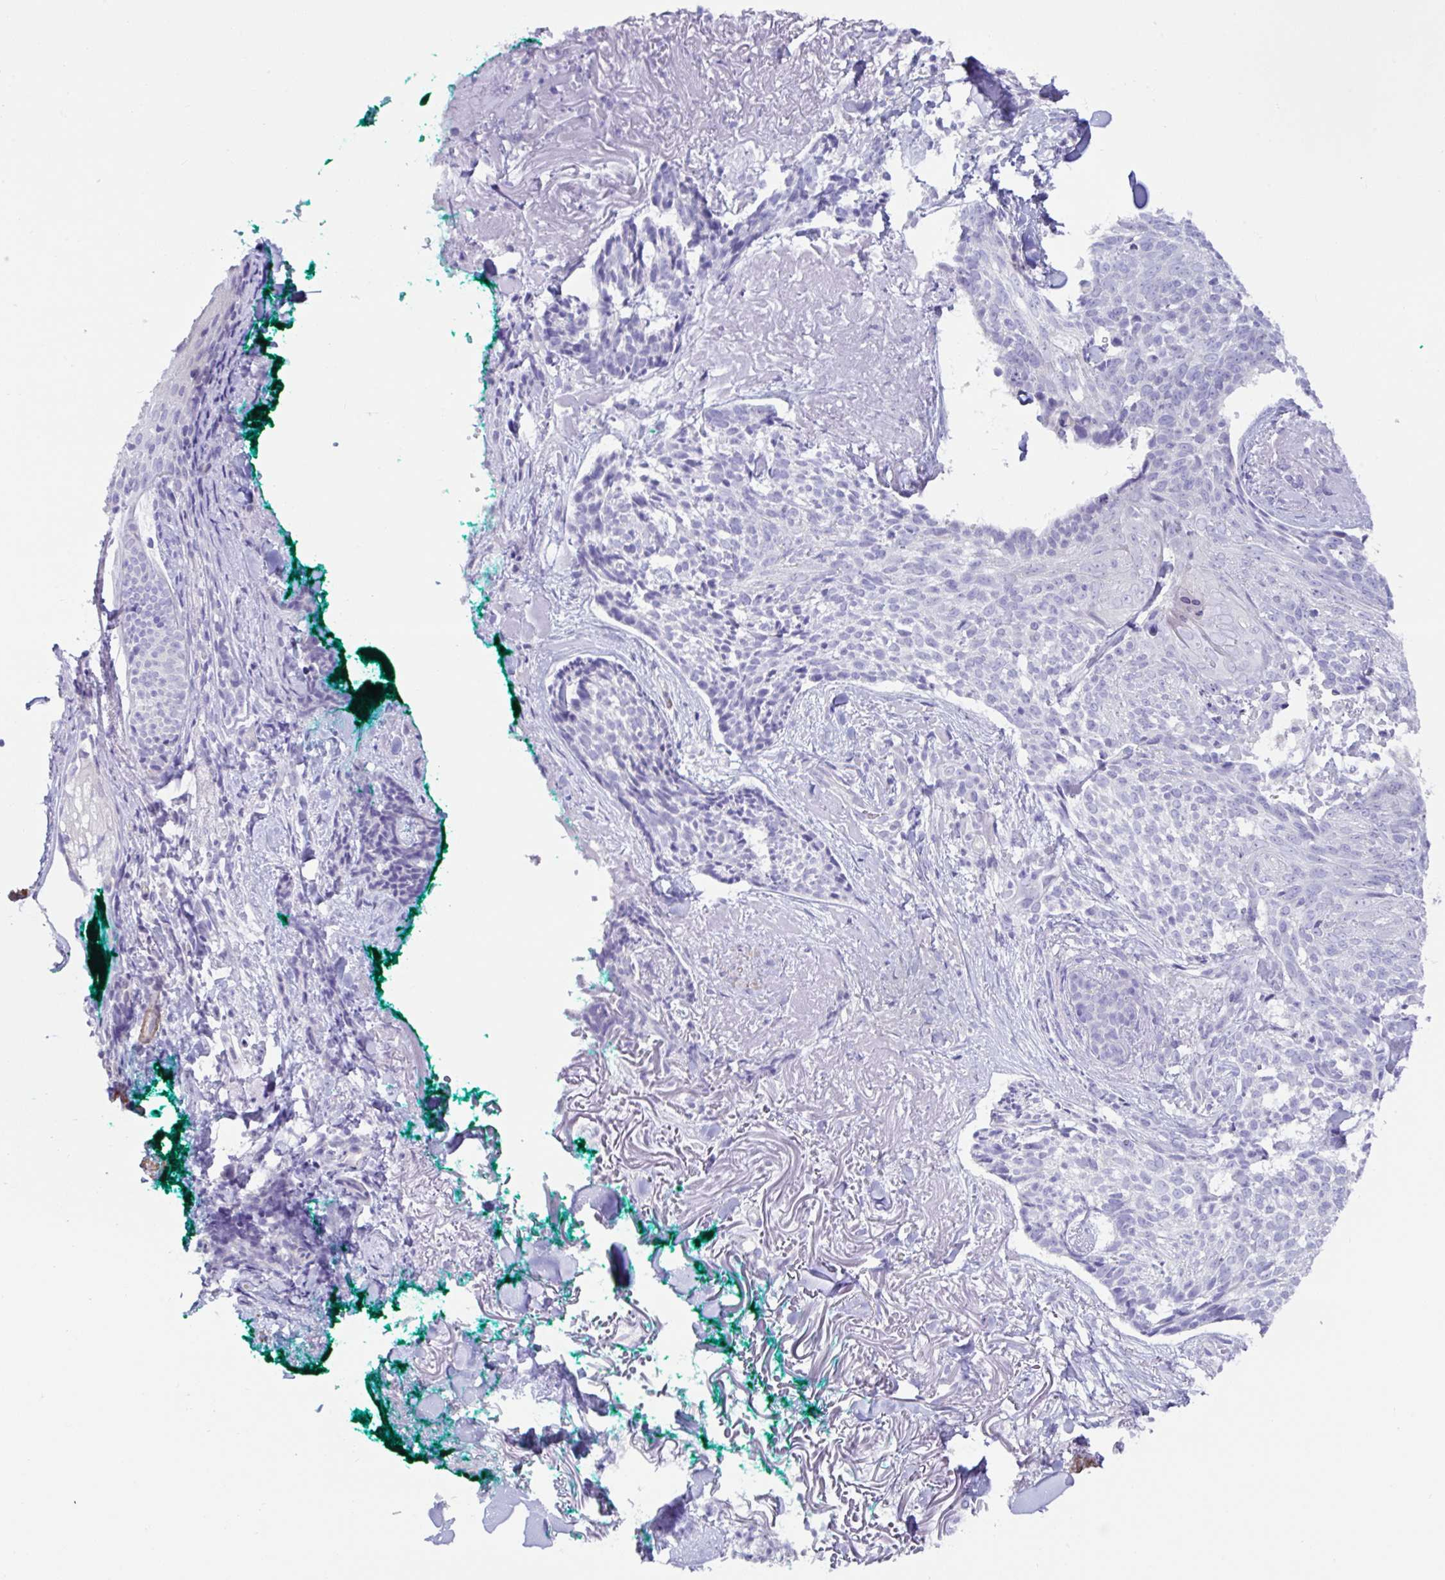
{"staining": {"intensity": "negative", "quantity": "none", "location": "none"}, "tissue": "skin cancer", "cell_type": "Tumor cells", "image_type": "cancer", "snomed": [{"axis": "morphology", "description": "Basal cell carcinoma"}, {"axis": "topography", "description": "Skin"}, {"axis": "topography", "description": "Skin of face"}], "caption": "A high-resolution image shows immunohistochemistry (IHC) staining of skin basal cell carcinoma, which shows no significant expression in tumor cells.", "gene": "MED11", "patient": {"sex": "female", "age": 95}}